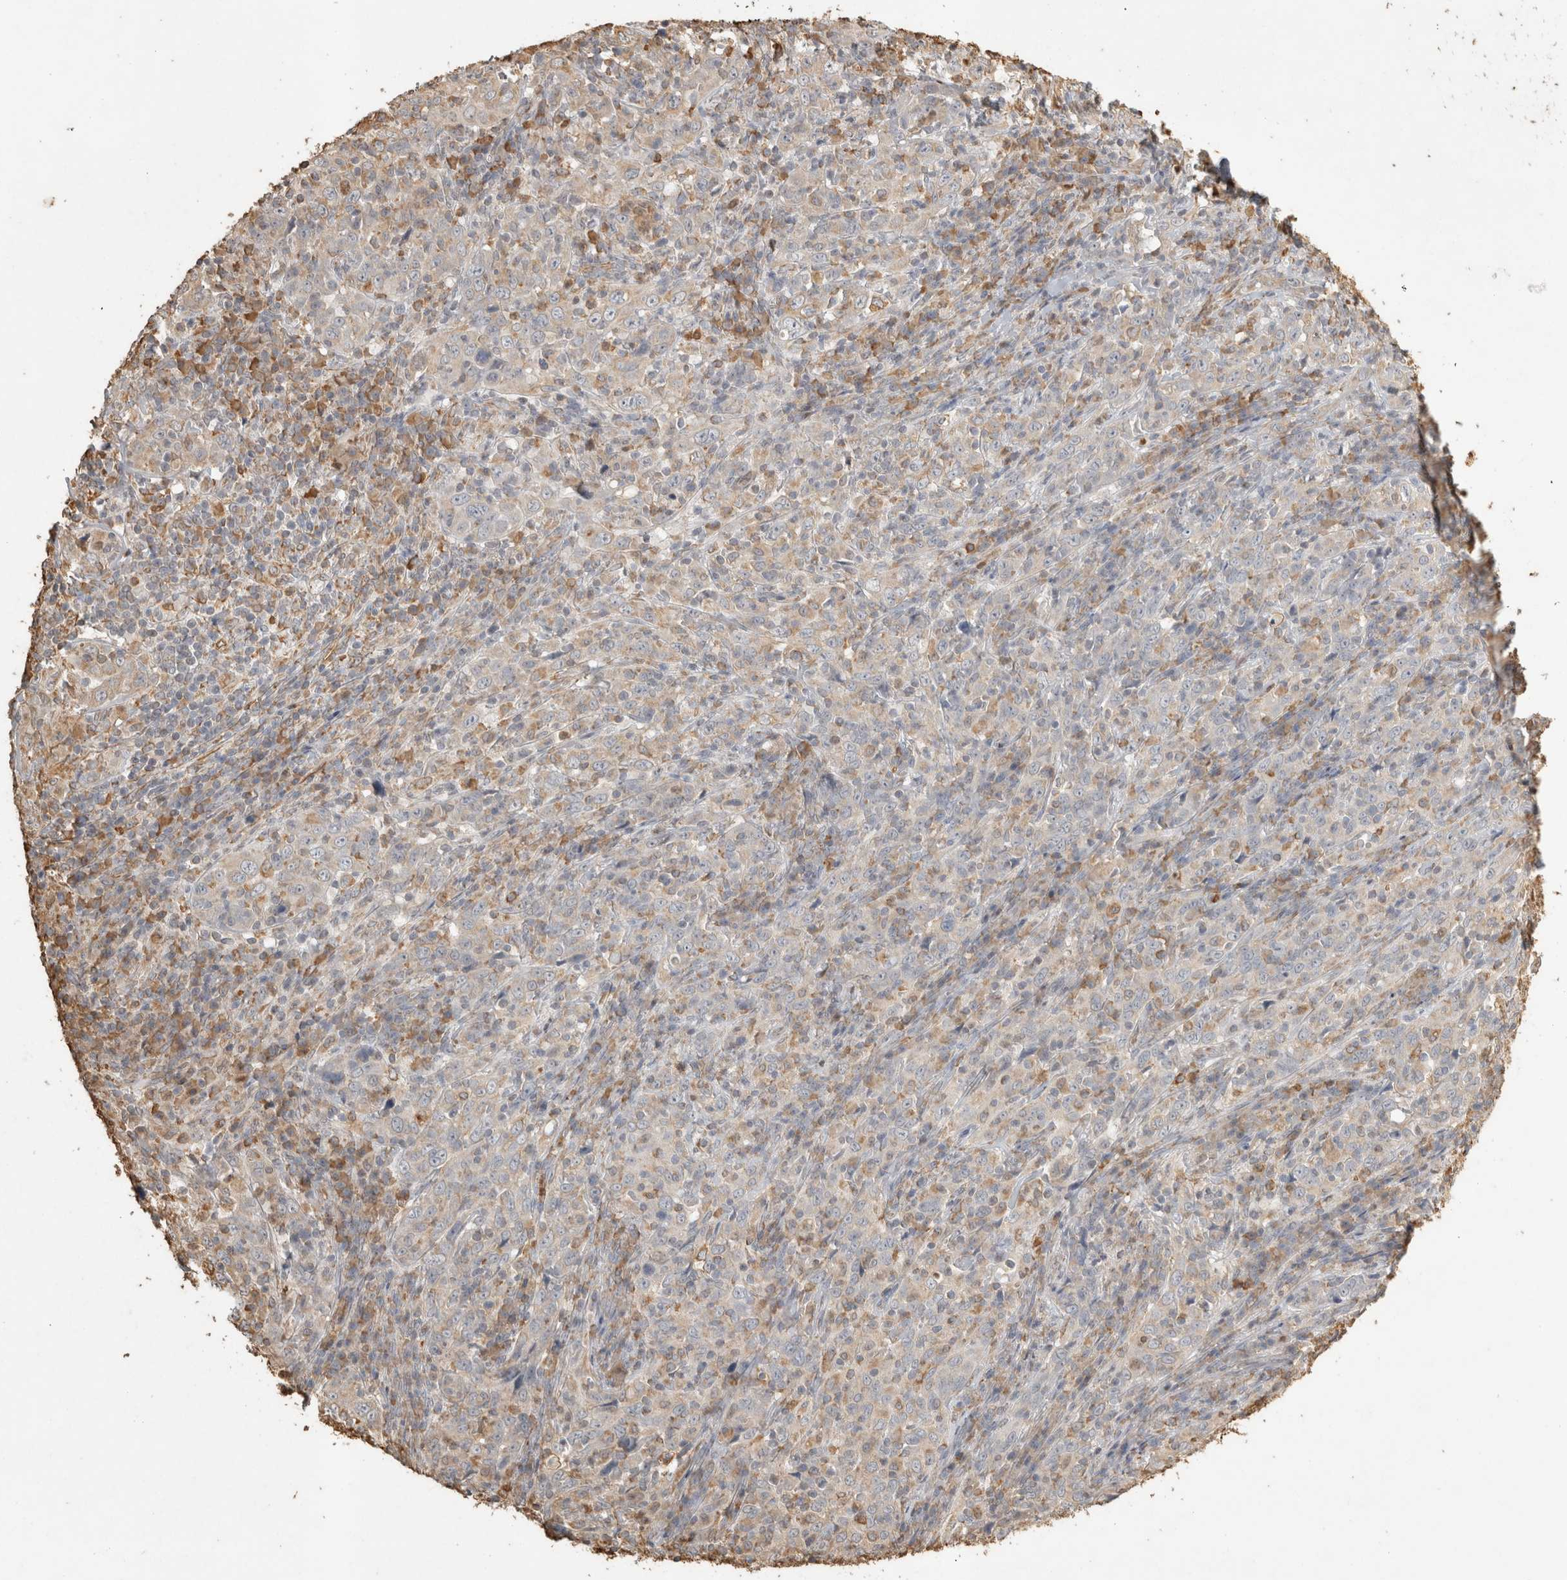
{"staining": {"intensity": "weak", "quantity": "<25%", "location": "cytoplasmic/membranous"}, "tissue": "cervical cancer", "cell_type": "Tumor cells", "image_type": "cancer", "snomed": [{"axis": "morphology", "description": "Squamous cell carcinoma, NOS"}, {"axis": "topography", "description": "Cervix"}], "caption": "Immunohistochemistry histopathology image of neoplastic tissue: cervical cancer (squamous cell carcinoma) stained with DAB shows no significant protein positivity in tumor cells. (DAB IHC, high magnification).", "gene": "REPS2", "patient": {"sex": "female", "age": 46}}